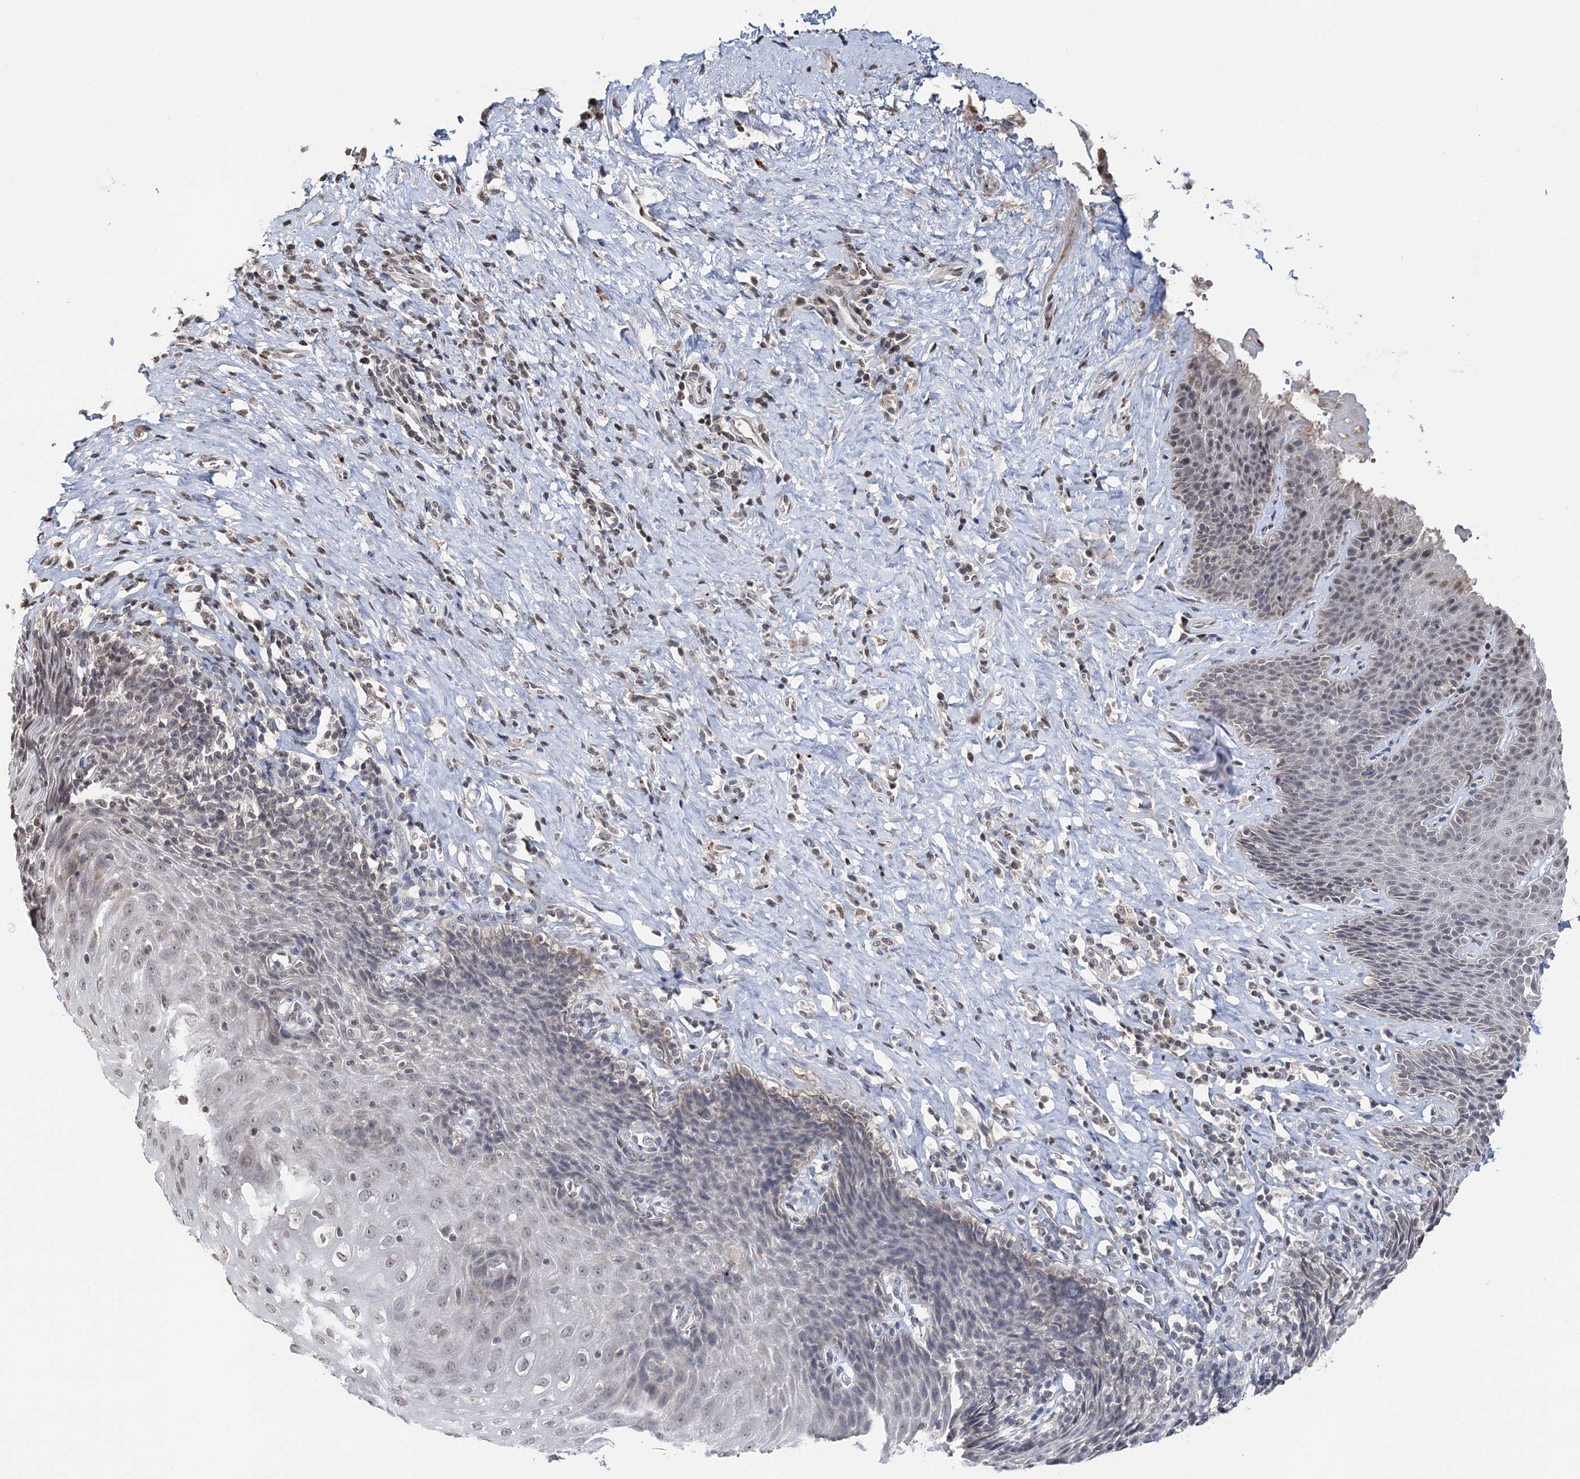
{"staining": {"intensity": "moderate", "quantity": "25%-75%", "location": "nuclear"}, "tissue": "esophagus", "cell_type": "Squamous epithelial cells", "image_type": "normal", "snomed": [{"axis": "morphology", "description": "Normal tissue, NOS"}, {"axis": "topography", "description": "Esophagus"}], "caption": "Protein analysis of benign esophagus demonstrates moderate nuclear positivity in about 25%-75% of squamous epithelial cells. (DAB (3,3'-diaminobenzidine) = brown stain, brightfield microscopy at high magnification).", "gene": "SOWAHB", "patient": {"sex": "female", "age": 61}}